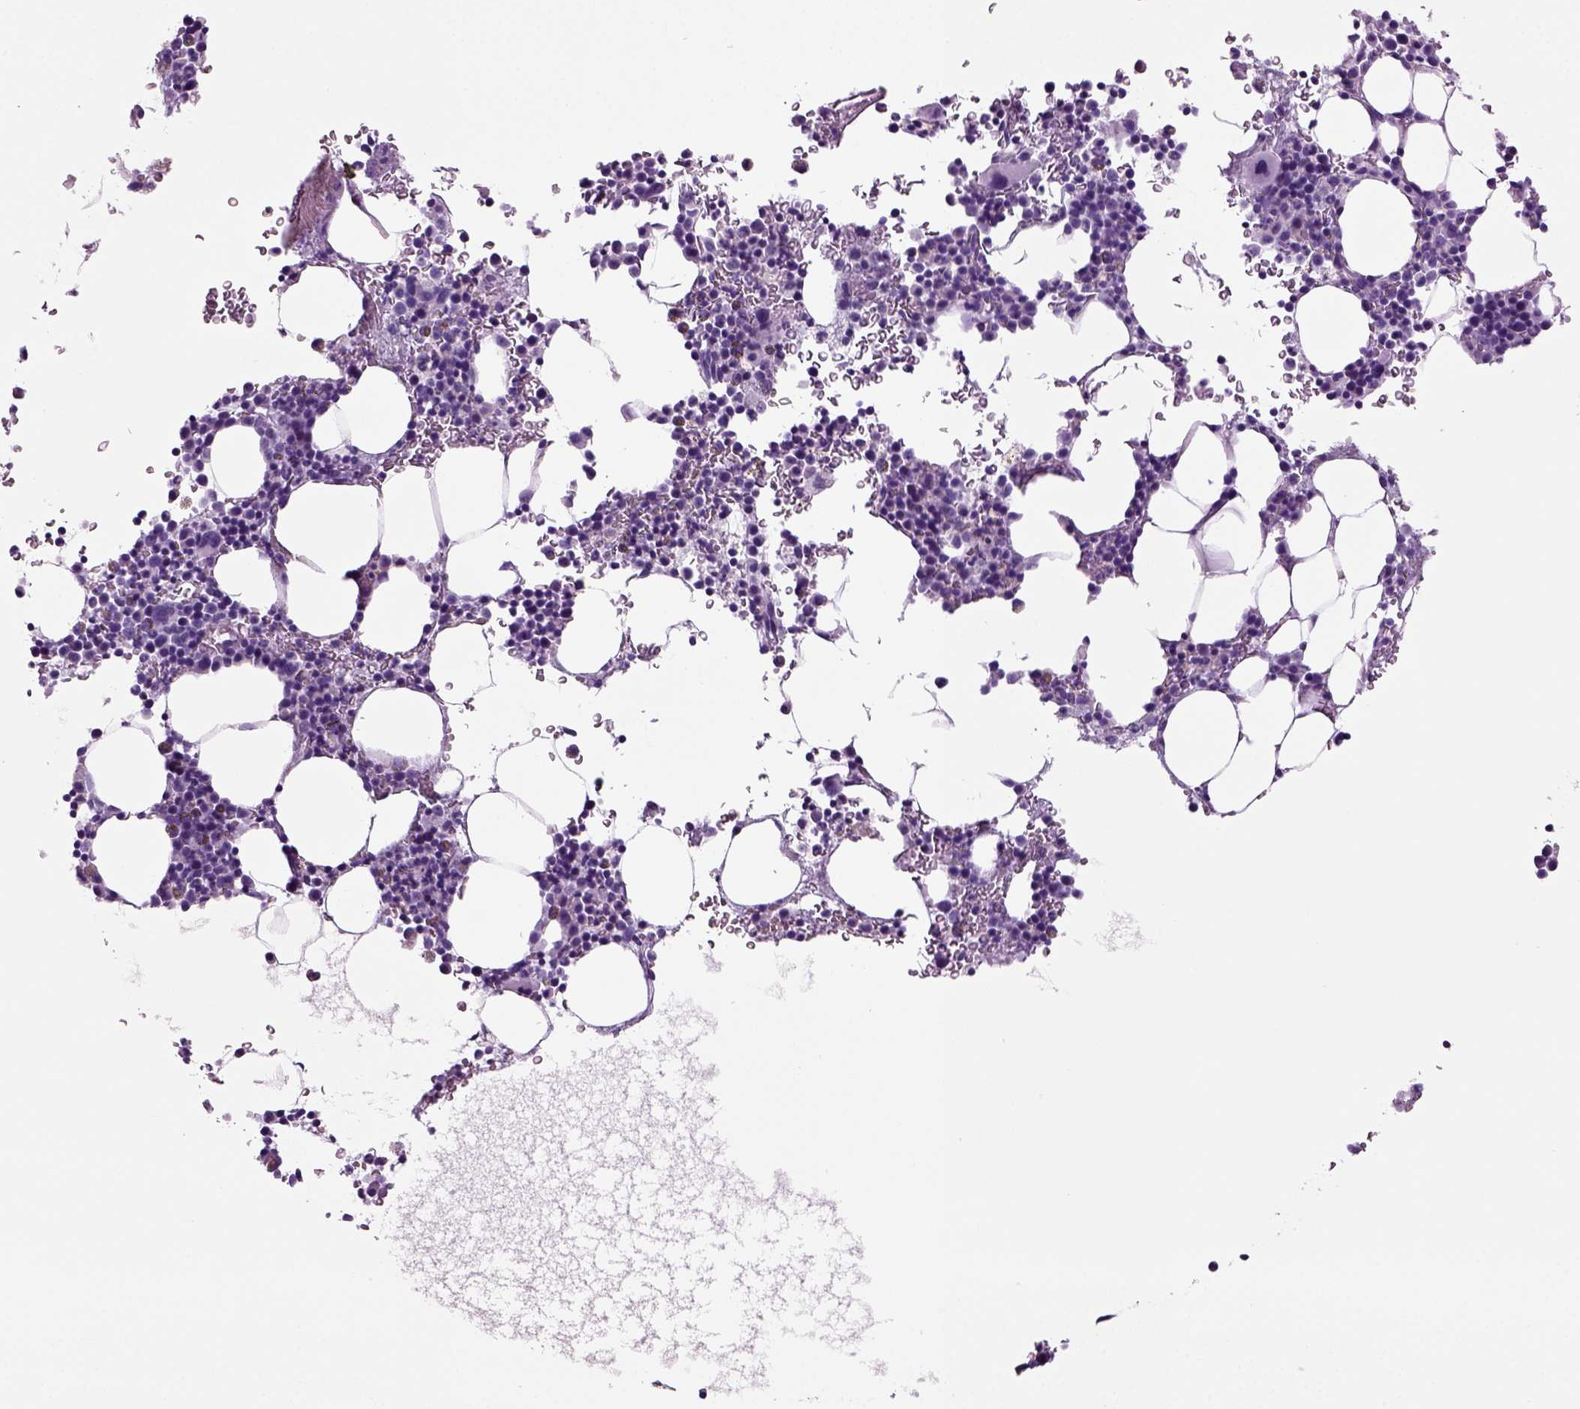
{"staining": {"intensity": "weak", "quantity": "<25%", "location": "cytoplasmic/membranous"}, "tissue": "bone marrow", "cell_type": "Hematopoietic cells", "image_type": "normal", "snomed": [{"axis": "morphology", "description": "Normal tissue, NOS"}, {"axis": "topography", "description": "Bone marrow"}], "caption": "IHC of normal bone marrow shows no positivity in hematopoietic cells. (Brightfield microscopy of DAB (3,3'-diaminobenzidine) immunohistochemistry (IHC) at high magnification).", "gene": "CD109", "patient": {"sex": "male", "age": 77}}